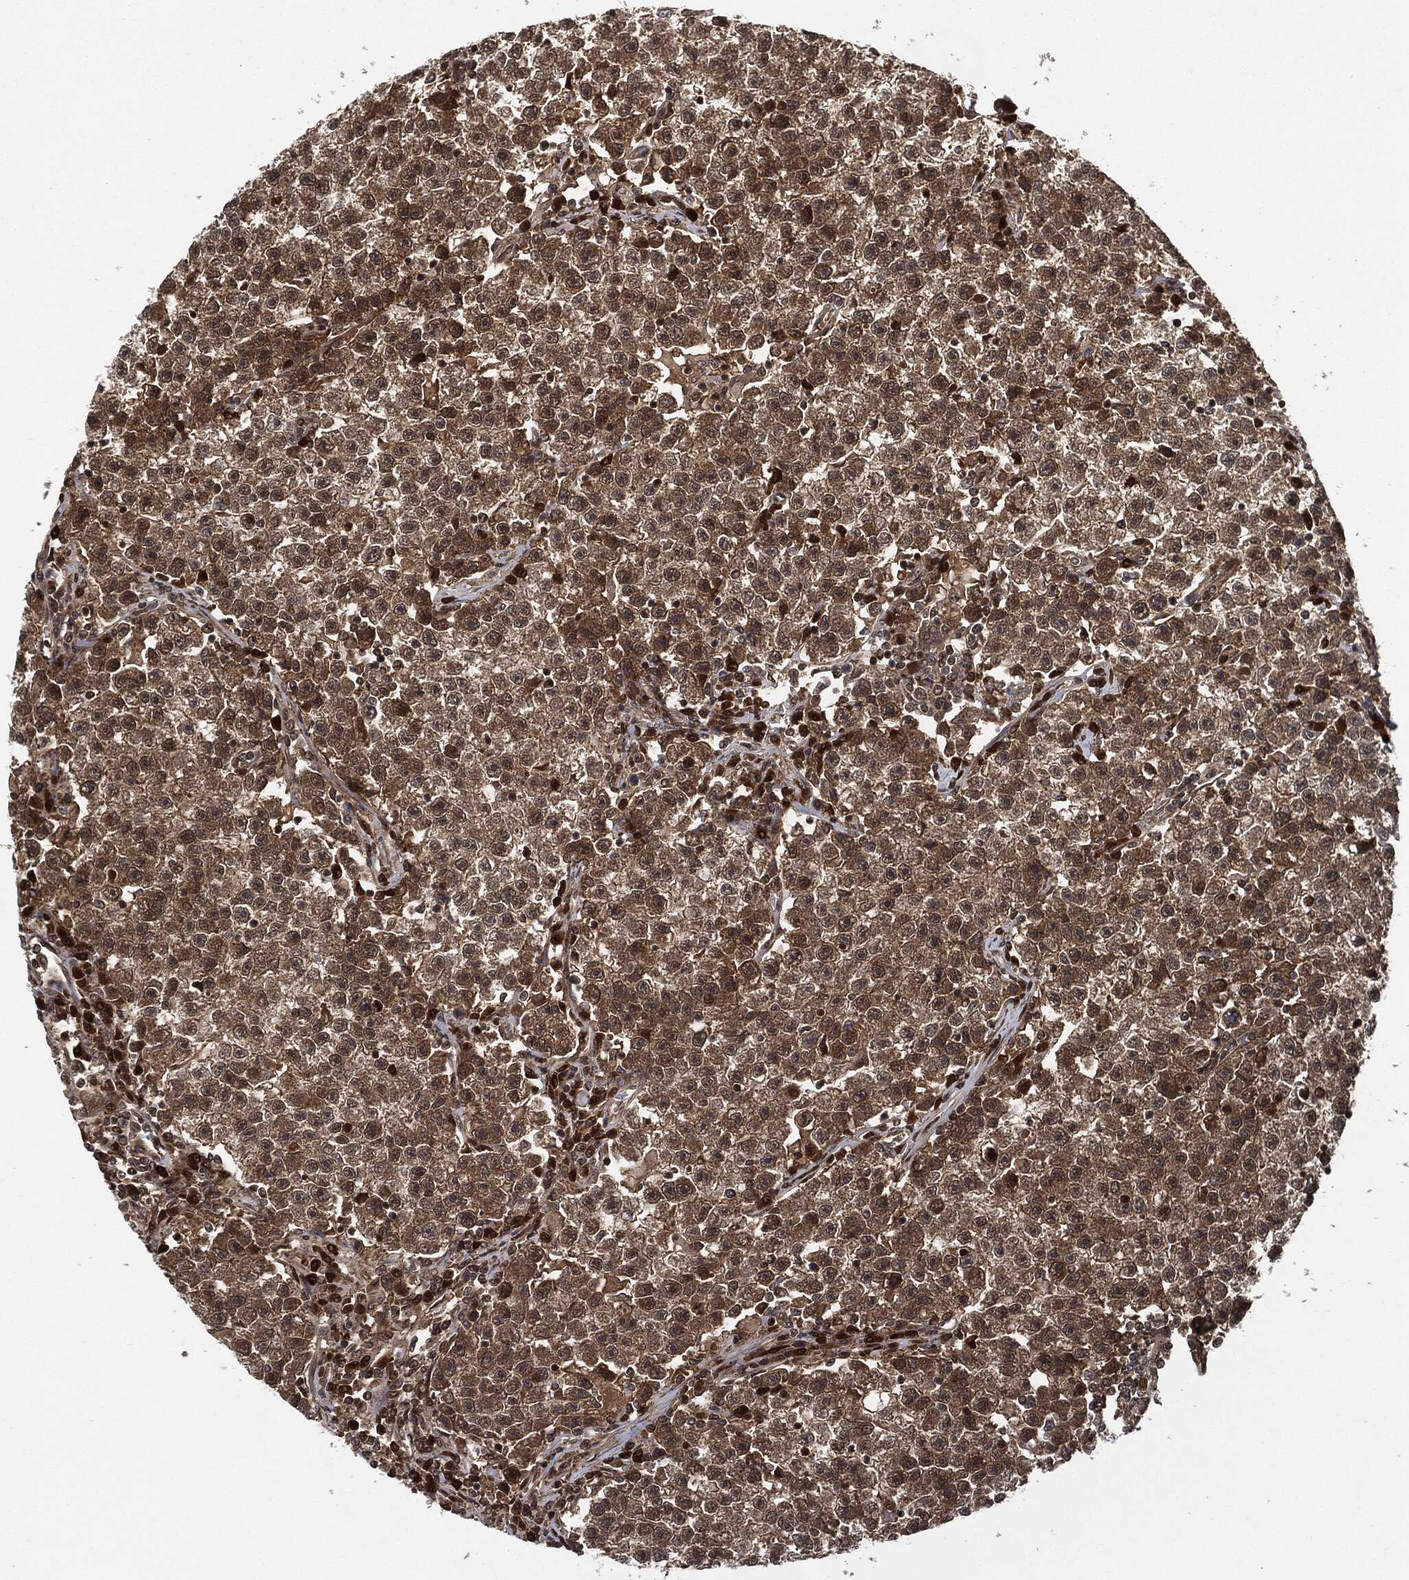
{"staining": {"intensity": "weak", "quantity": "<25%", "location": "cytoplasmic/membranous,nuclear"}, "tissue": "testis cancer", "cell_type": "Tumor cells", "image_type": "cancer", "snomed": [{"axis": "morphology", "description": "Seminoma, NOS"}, {"axis": "topography", "description": "Testis"}], "caption": "IHC of testis cancer exhibits no positivity in tumor cells. (DAB immunohistochemistry with hematoxylin counter stain).", "gene": "CUTA", "patient": {"sex": "male", "age": 22}}